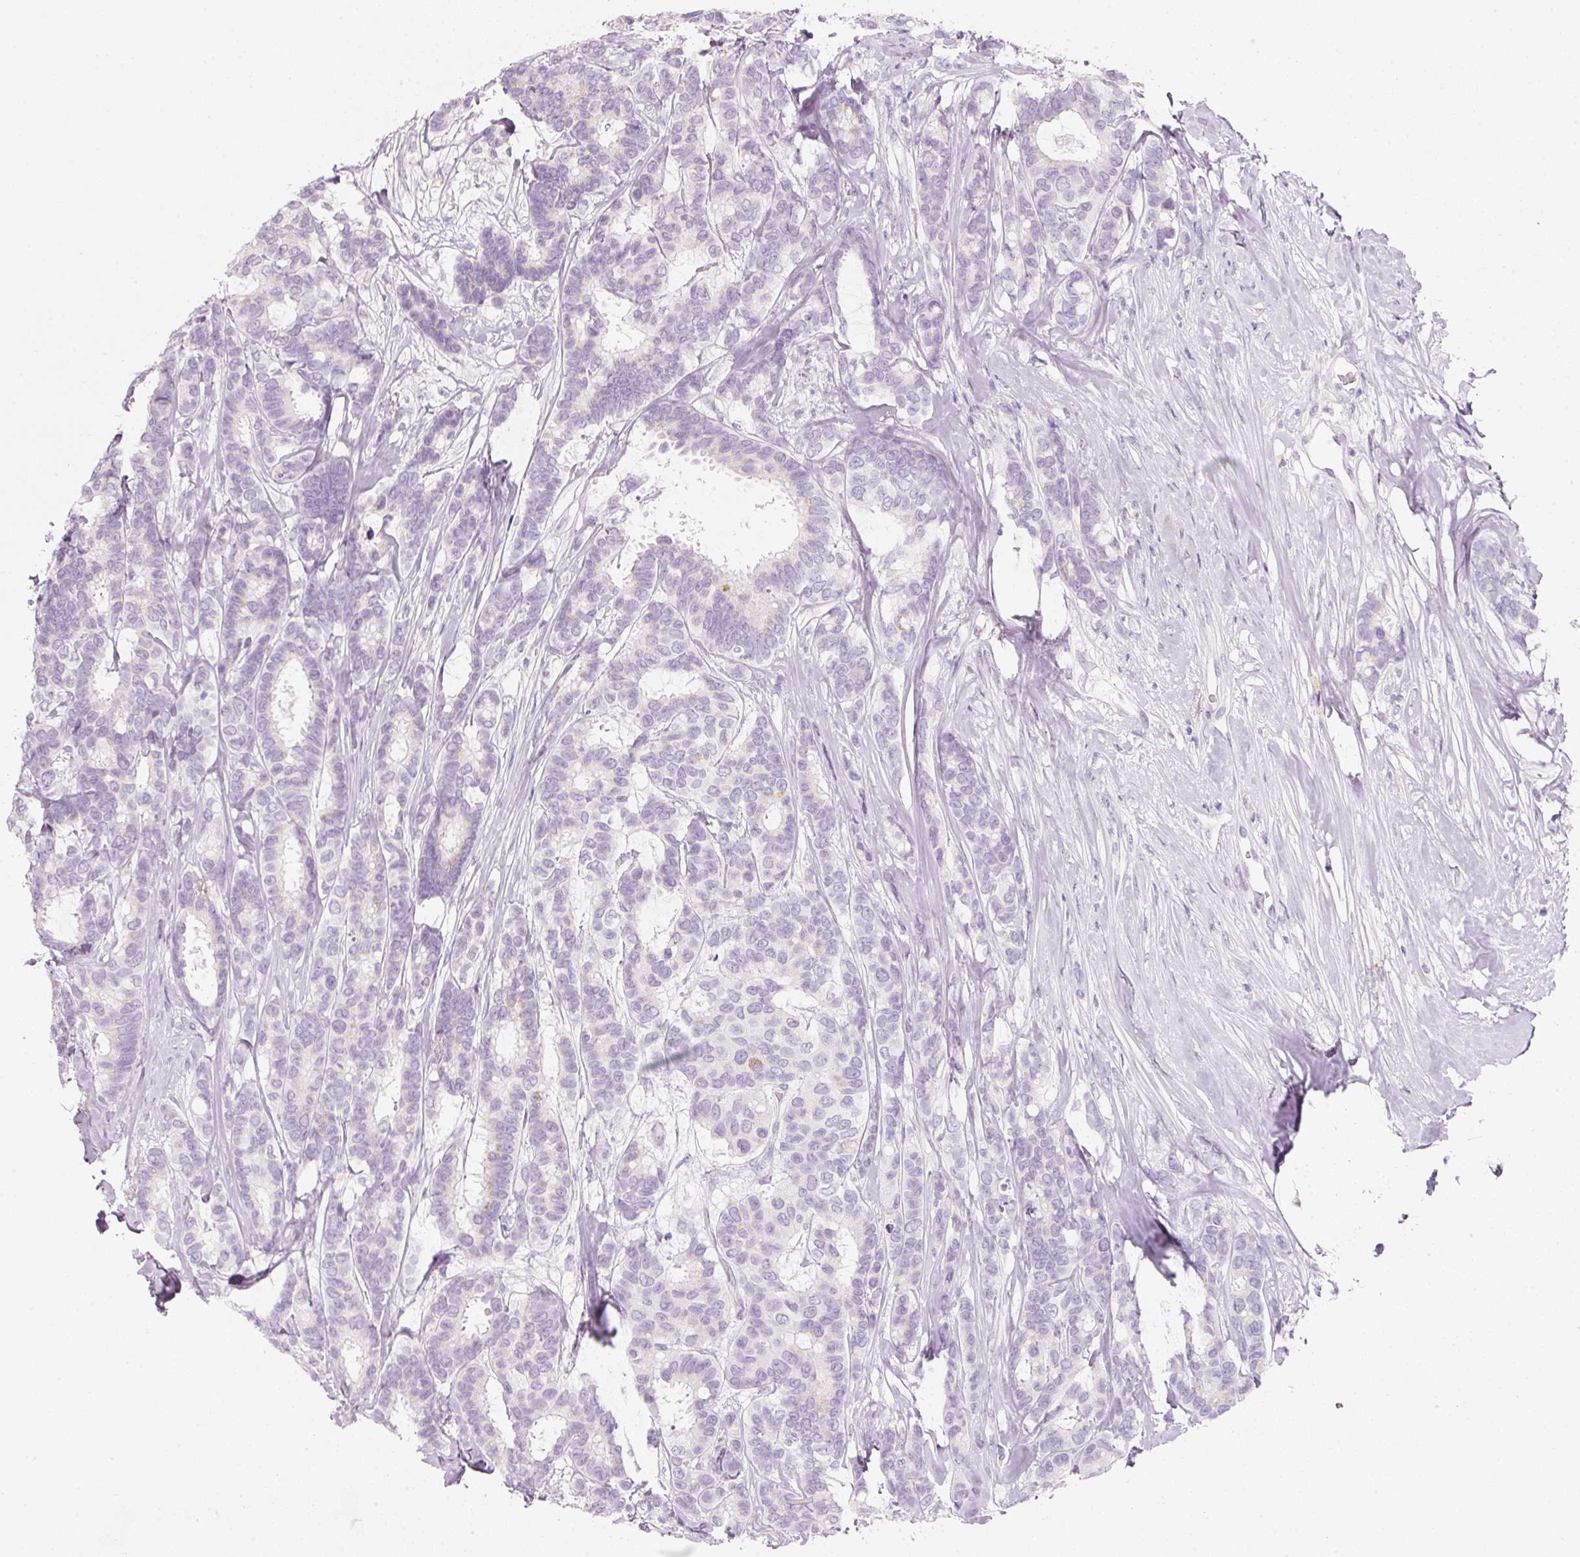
{"staining": {"intensity": "negative", "quantity": "none", "location": "none"}, "tissue": "breast cancer", "cell_type": "Tumor cells", "image_type": "cancer", "snomed": [{"axis": "morphology", "description": "Duct carcinoma"}, {"axis": "topography", "description": "Breast"}], "caption": "This is a histopathology image of IHC staining of invasive ductal carcinoma (breast), which shows no staining in tumor cells. (IHC, brightfield microscopy, high magnification).", "gene": "ENSG00000206549", "patient": {"sex": "female", "age": 87}}